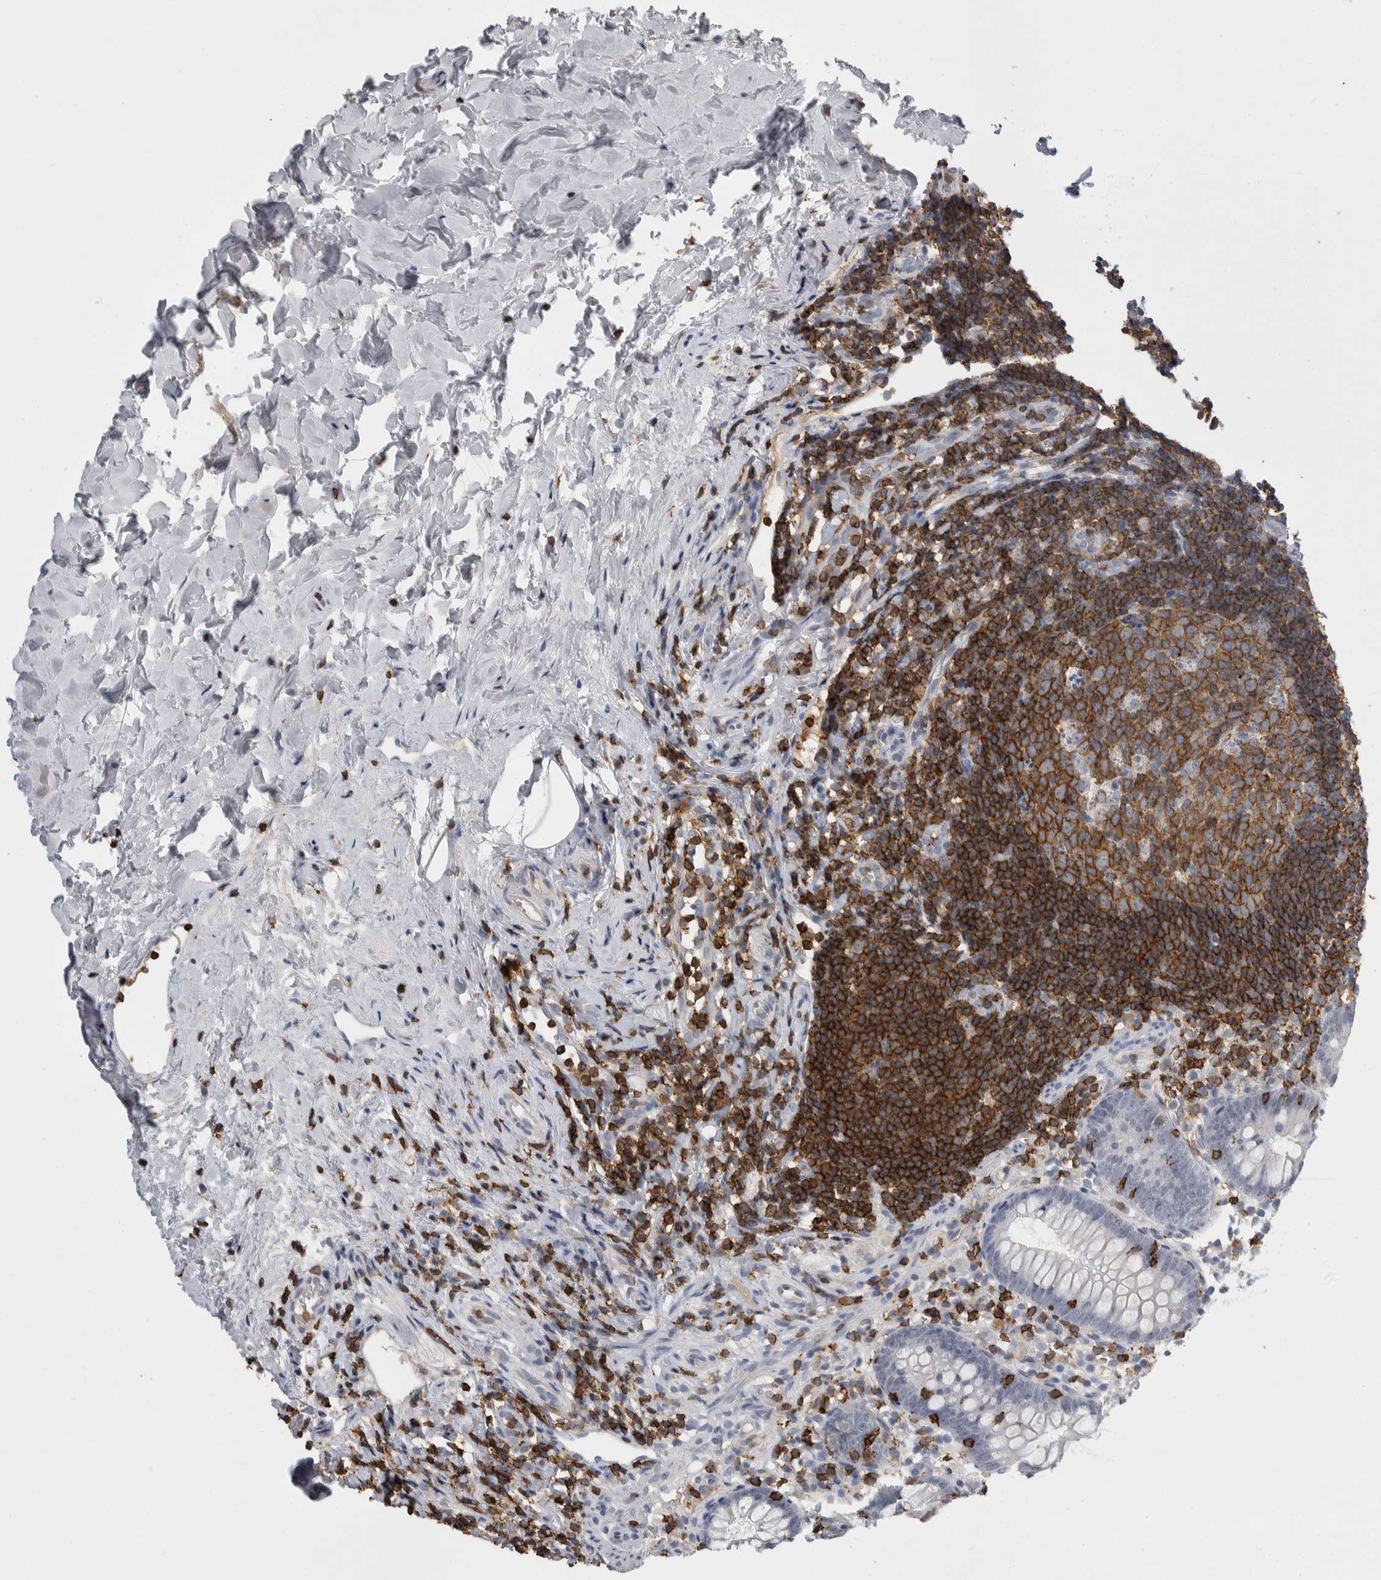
{"staining": {"intensity": "negative", "quantity": "none", "location": "none"}, "tissue": "appendix", "cell_type": "Glandular cells", "image_type": "normal", "snomed": [{"axis": "morphology", "description": "Normal tissue, NOS"}, {"axis": "topography", "description": "Appendix"}], "caption": "There is no significant expression in glandular cells of appendix. (IHC, brightfield microscopy, high magnification).", "gene": "CEP295NL", "patient": {"sex": "female", "age": 20}}